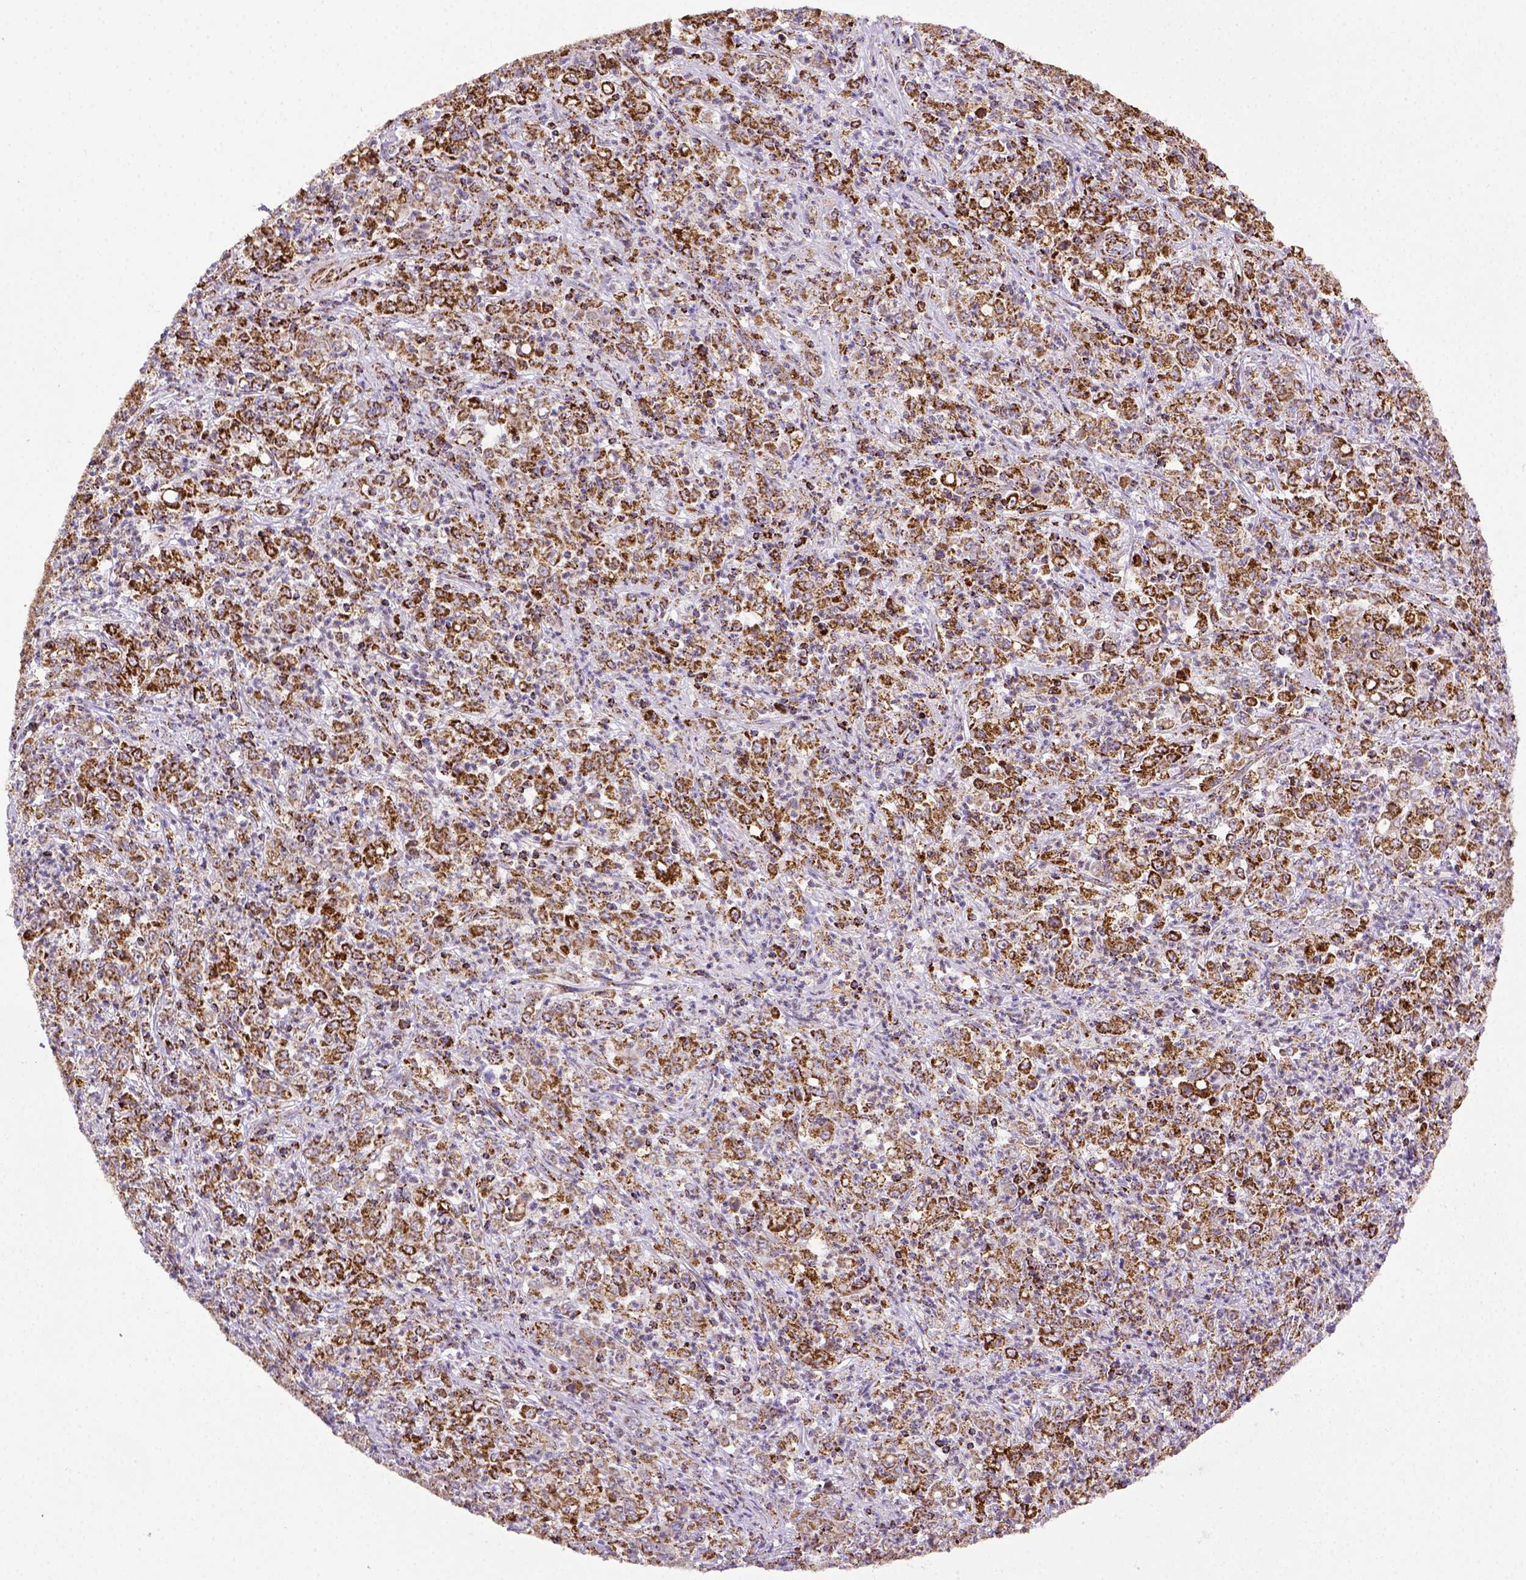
{"staining": {"intensity": "strong", "quantity": ">75%", "location": "cytoplasmic/membranous"}, "tissue": "stomach cancer", "cell_type": "Tumor cells", "image_type": "cancer", "snomed": [{"axis": "morphology", "description": "Adenocarcinoma, NOS"}, {"axis": "topography", "description": "Stomach, lower"}], "caption": "Immunohistochemistry micrograph of neoplastic tissue: human stomach cancer (adenocarcinoma) stained using IHC demonstrates high levels of strong protein expression localized specifically in the cytoplasmic/membranous of tumor cells, appearing as a cytoplasmic/membranous brown color.", "gene": "MT-CO1", "patient": {"sex": "female", "age": 71}}